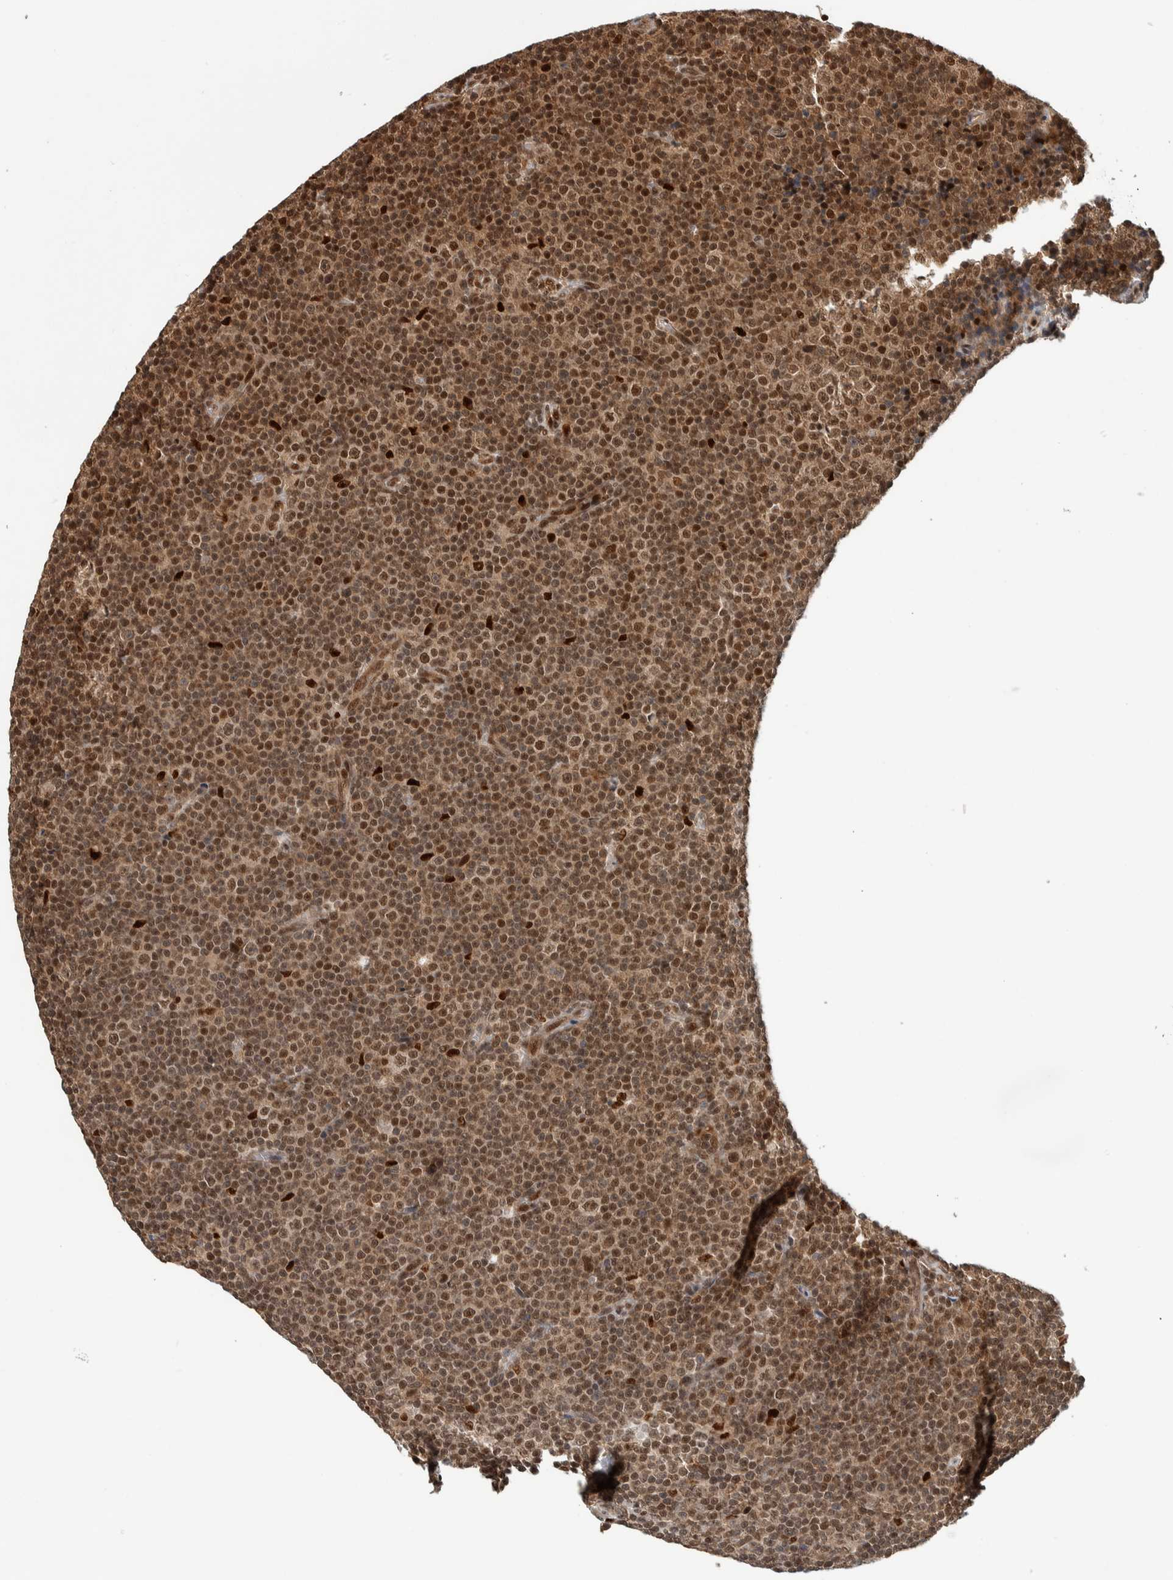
{"staining": {"intensity": "moderate", "quantity": ">75%", "location": "nuclear"}, "tissue": "lymphoma", "cell_type": "Tumor cells", "image_type": "cancer", "snomed": [{"axis": "morphology", "description": "Malignant lymphoma, non-Hodgkin's type, Low grade"}, {"axis": "topography", "description": "Lymph node"}], "caption": "Protein staining displays moderate nuclear expression in about >75% of tumor cells in malignant lymphoma, non-Hodgkin's type (low-grade).", "gene": "RPS6KA4", "patient": {"sex": "female", "age": 67}}